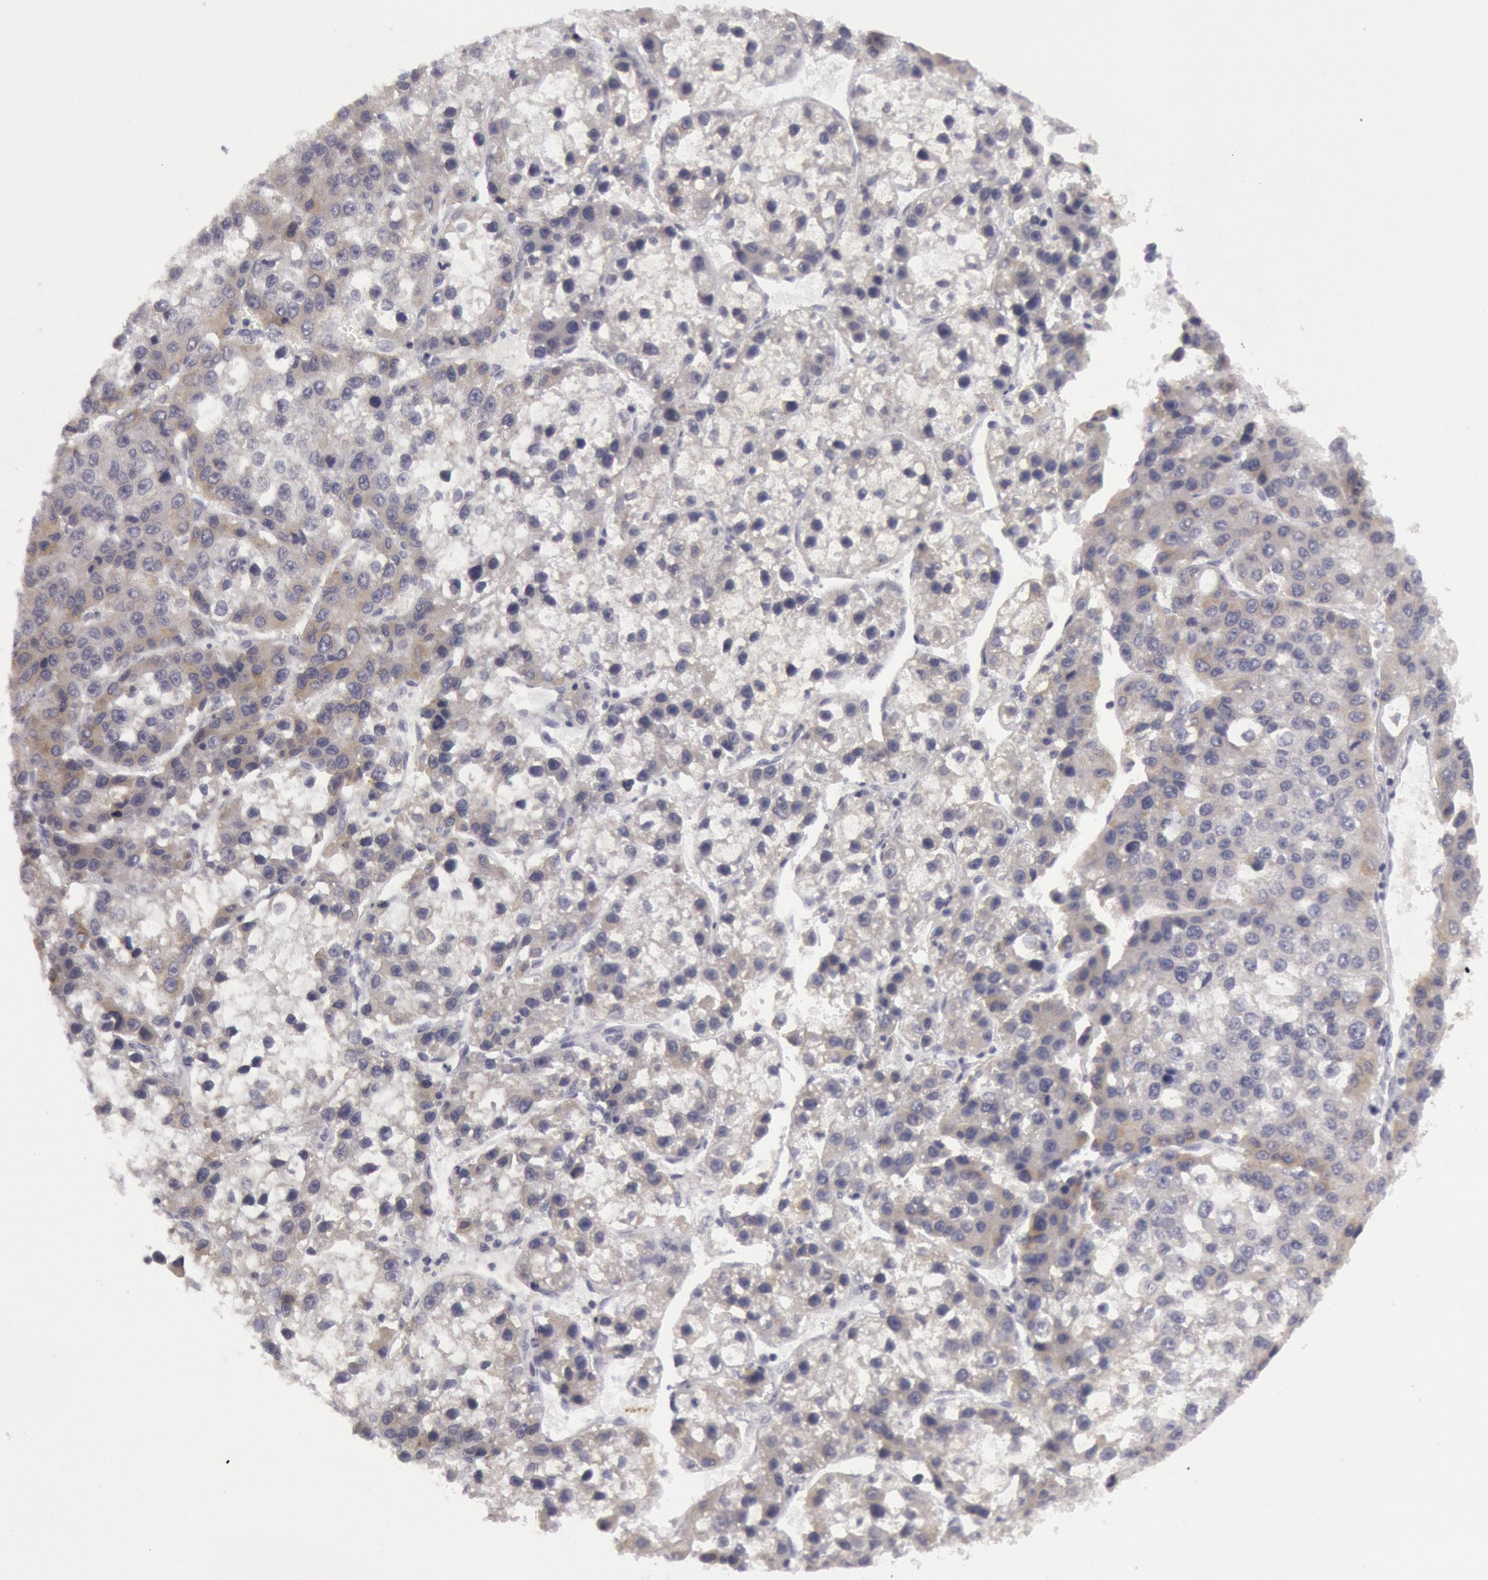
{"staining": {"intensity": "negative", "quantity": "none", "location": "none"}, "tissue": "liver cancer", "cell_type": "Tumor cells", "image_type": "cancer", "snomed": [{"axis": "morphology", "description": "Carcinoma, Hepatocellular, NOS"}, {"axis": "topography", "description": "Liver"}], "caption": "Tumor cells show no significant protein expression in hepatocellular carcinoma (liver).", "gene": "JOSD1", "patient": {"sex": "female", "age": 66}}